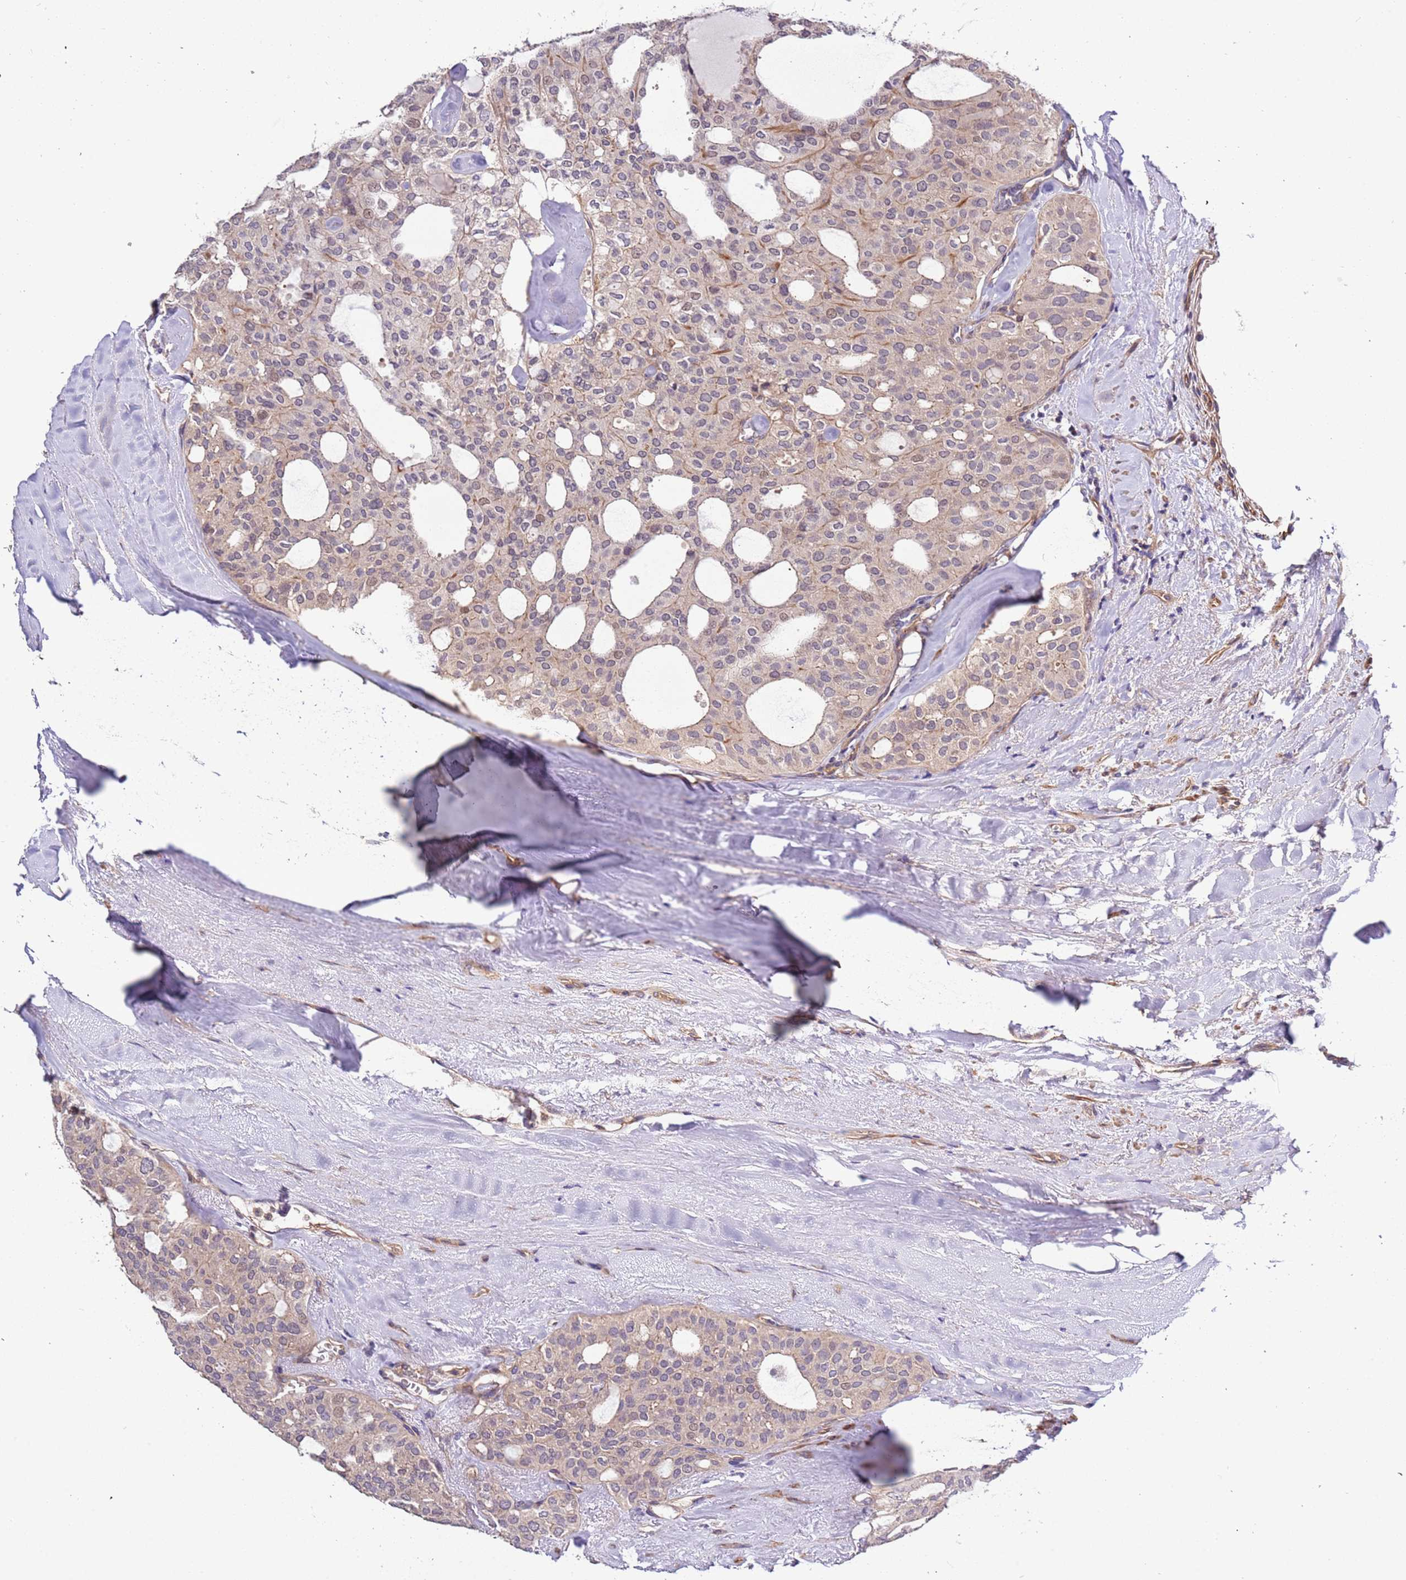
{"staining": {"intensity": "weak", "quantity": "<25%", "location": "cytoplasmic/membranous"}, "tissue": "thyroid cancer", "cell_type": "Tumor cells", "image_type": "cancer", "snomed": [{"axis": "morphology", "description": "Follicular adenoma carcinoma, NOS"}, {"axis": "topography", "description": "Thyroid gland"}], "caption": "Histopathology image shows no protein staining in tumor cells of thyroid cancer (follicular adenoma carcinoma) tissue.", "gene": "LAMB4", "patient": {"sex": "male", "age": 75}}